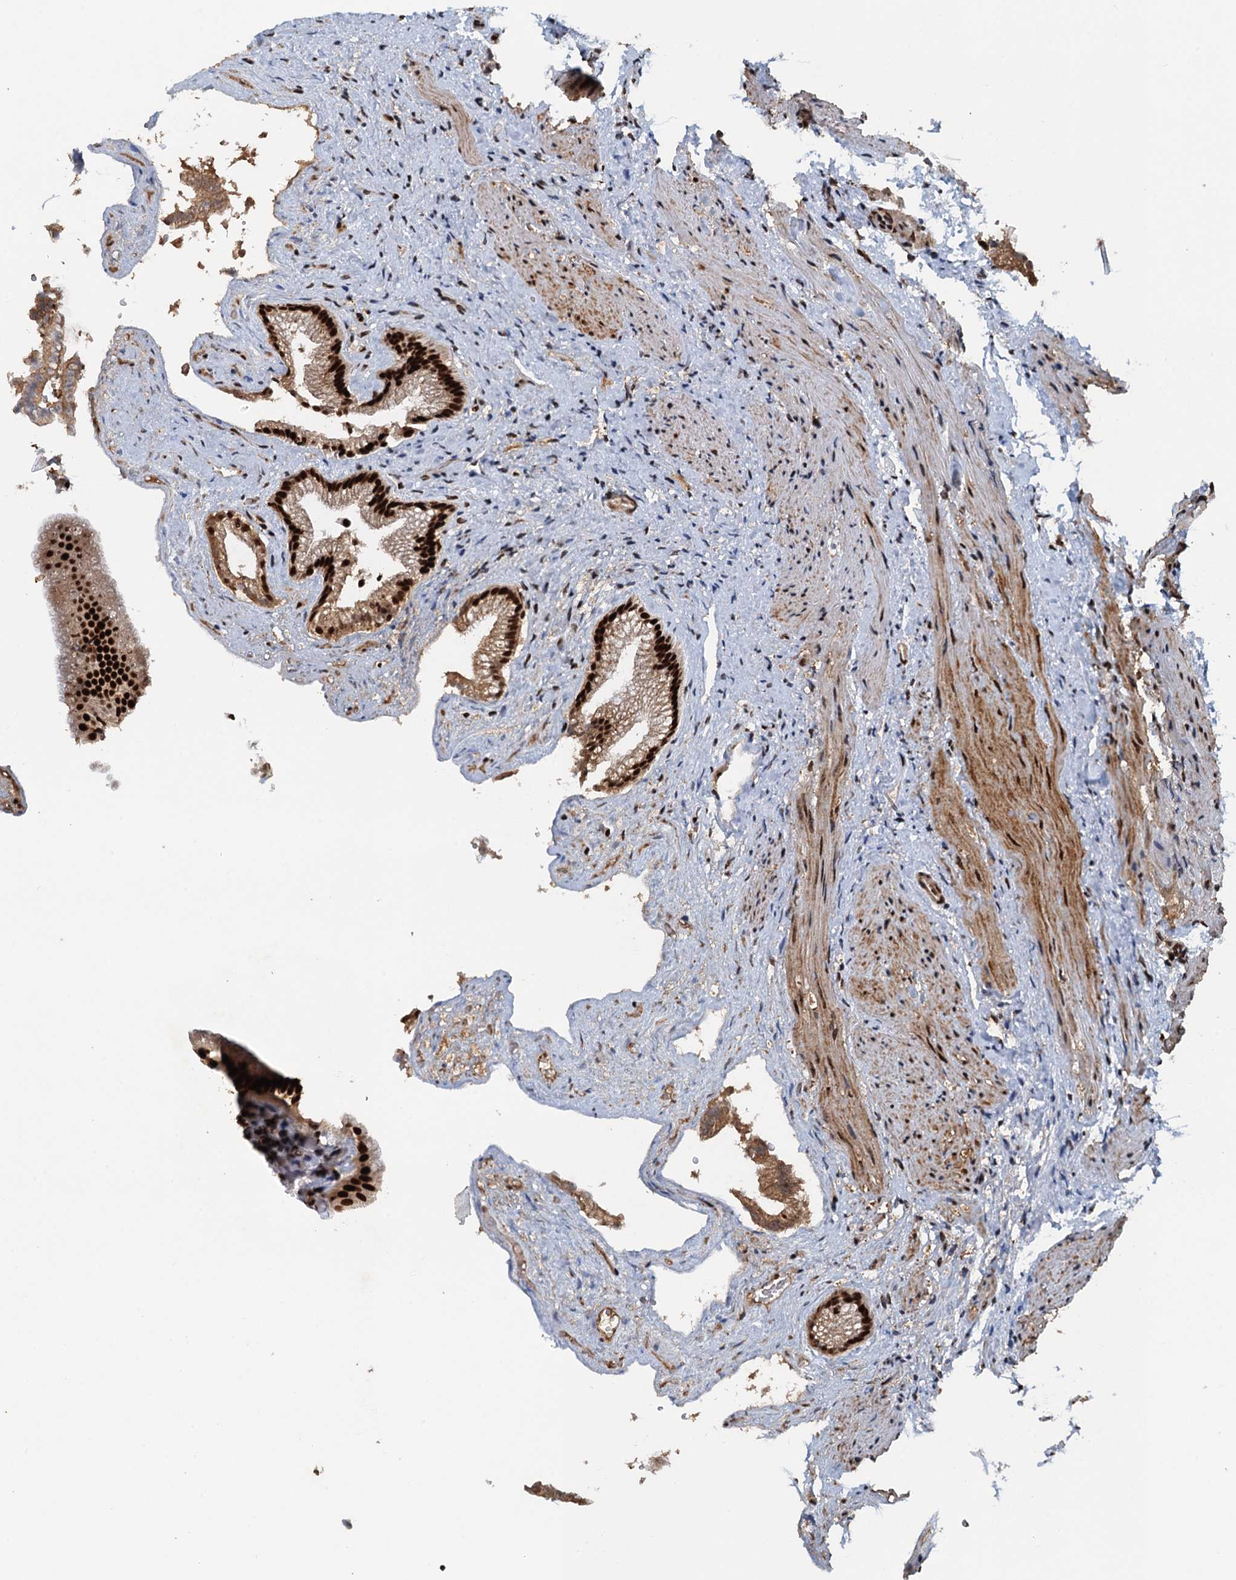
{"staining": {"intensity": "strong", "quantity": ">75%", "location": "nuclear"}, "tissue": "gallbladder", "cell_type": "Glandular cells", "image_type": "normal", "snomed": [{"axis": "morphology", "description": "Normal tissue, NOS"}, {"axis": "morphology", "description": "Inflammation, NOS"}, {"axis": "topography", "description": "Gallbladder"}], "caption": "Protein staining of normal gallbladder shows strong nuclear positivity in approximately >75% of glandular cells. The protein is stained brown, and the nuclei are stained in blue (DAB (3,3'-diaminobenzidine) IHC with brightfield microscopy, high magnification).", "gene": "ZC3H18", "patient": {"sex": "male", "age": 51}}